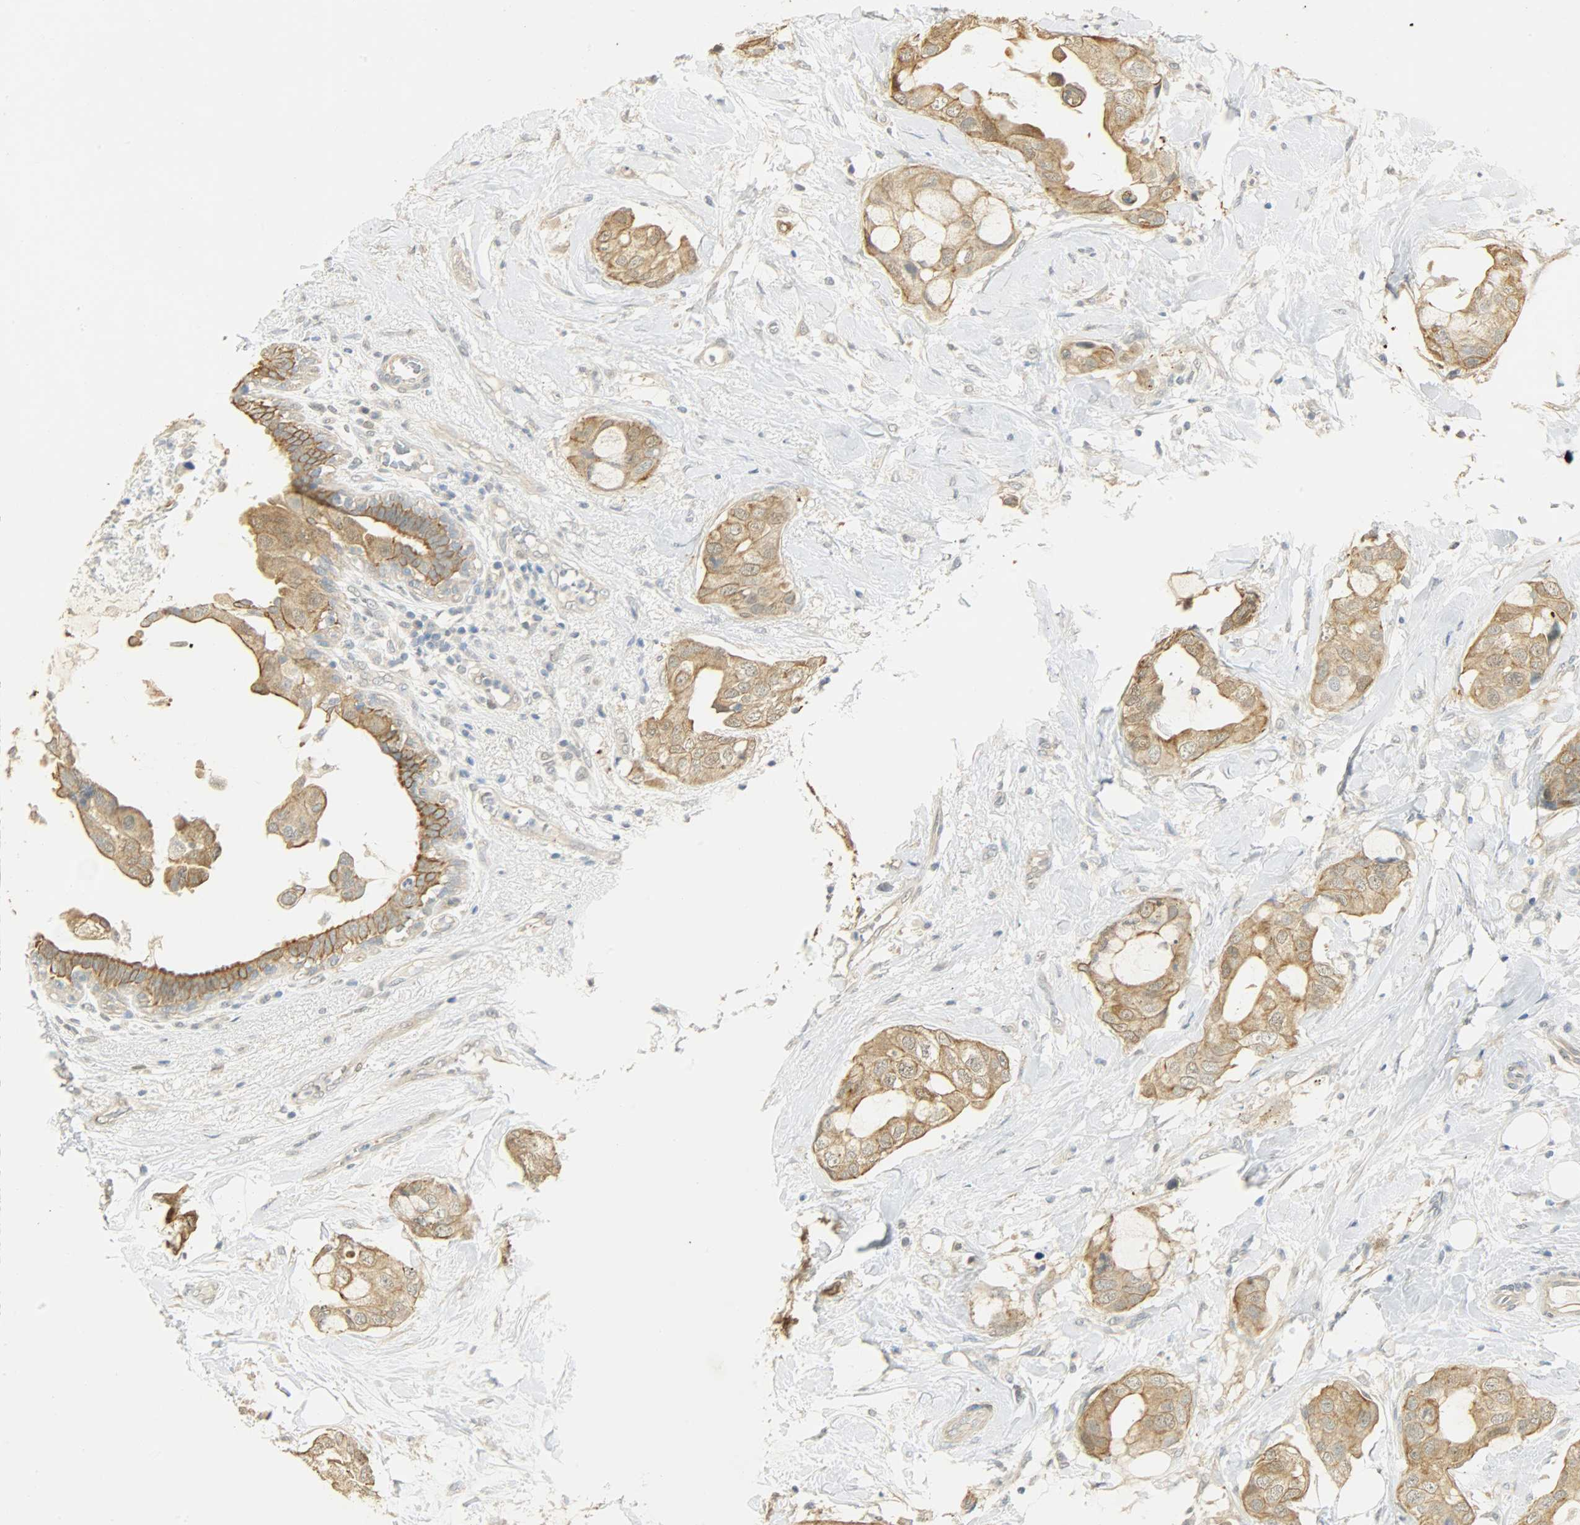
{"staining": {"intensity": "moderate", "quantity": ">75%", "location": "cytoplasmic/membranous"}, "tissue": "breast cancer", "cell_type": "Tumor cells", "image_type": "cancer", "snomed": [{"axis": "morphology", "description": "Duct carcinoma"}, {"axis": "topography", "description": "Breast"}], "caption": "High-power microscopy captured an immunohistochemistry (IHC) histopathology image of breast cancer, revealing moderate cytoplasmic/membranous expression in about >75% of tumor cells.", "gene": "USP13", "patient": {"sex": "female", "age": 40}}